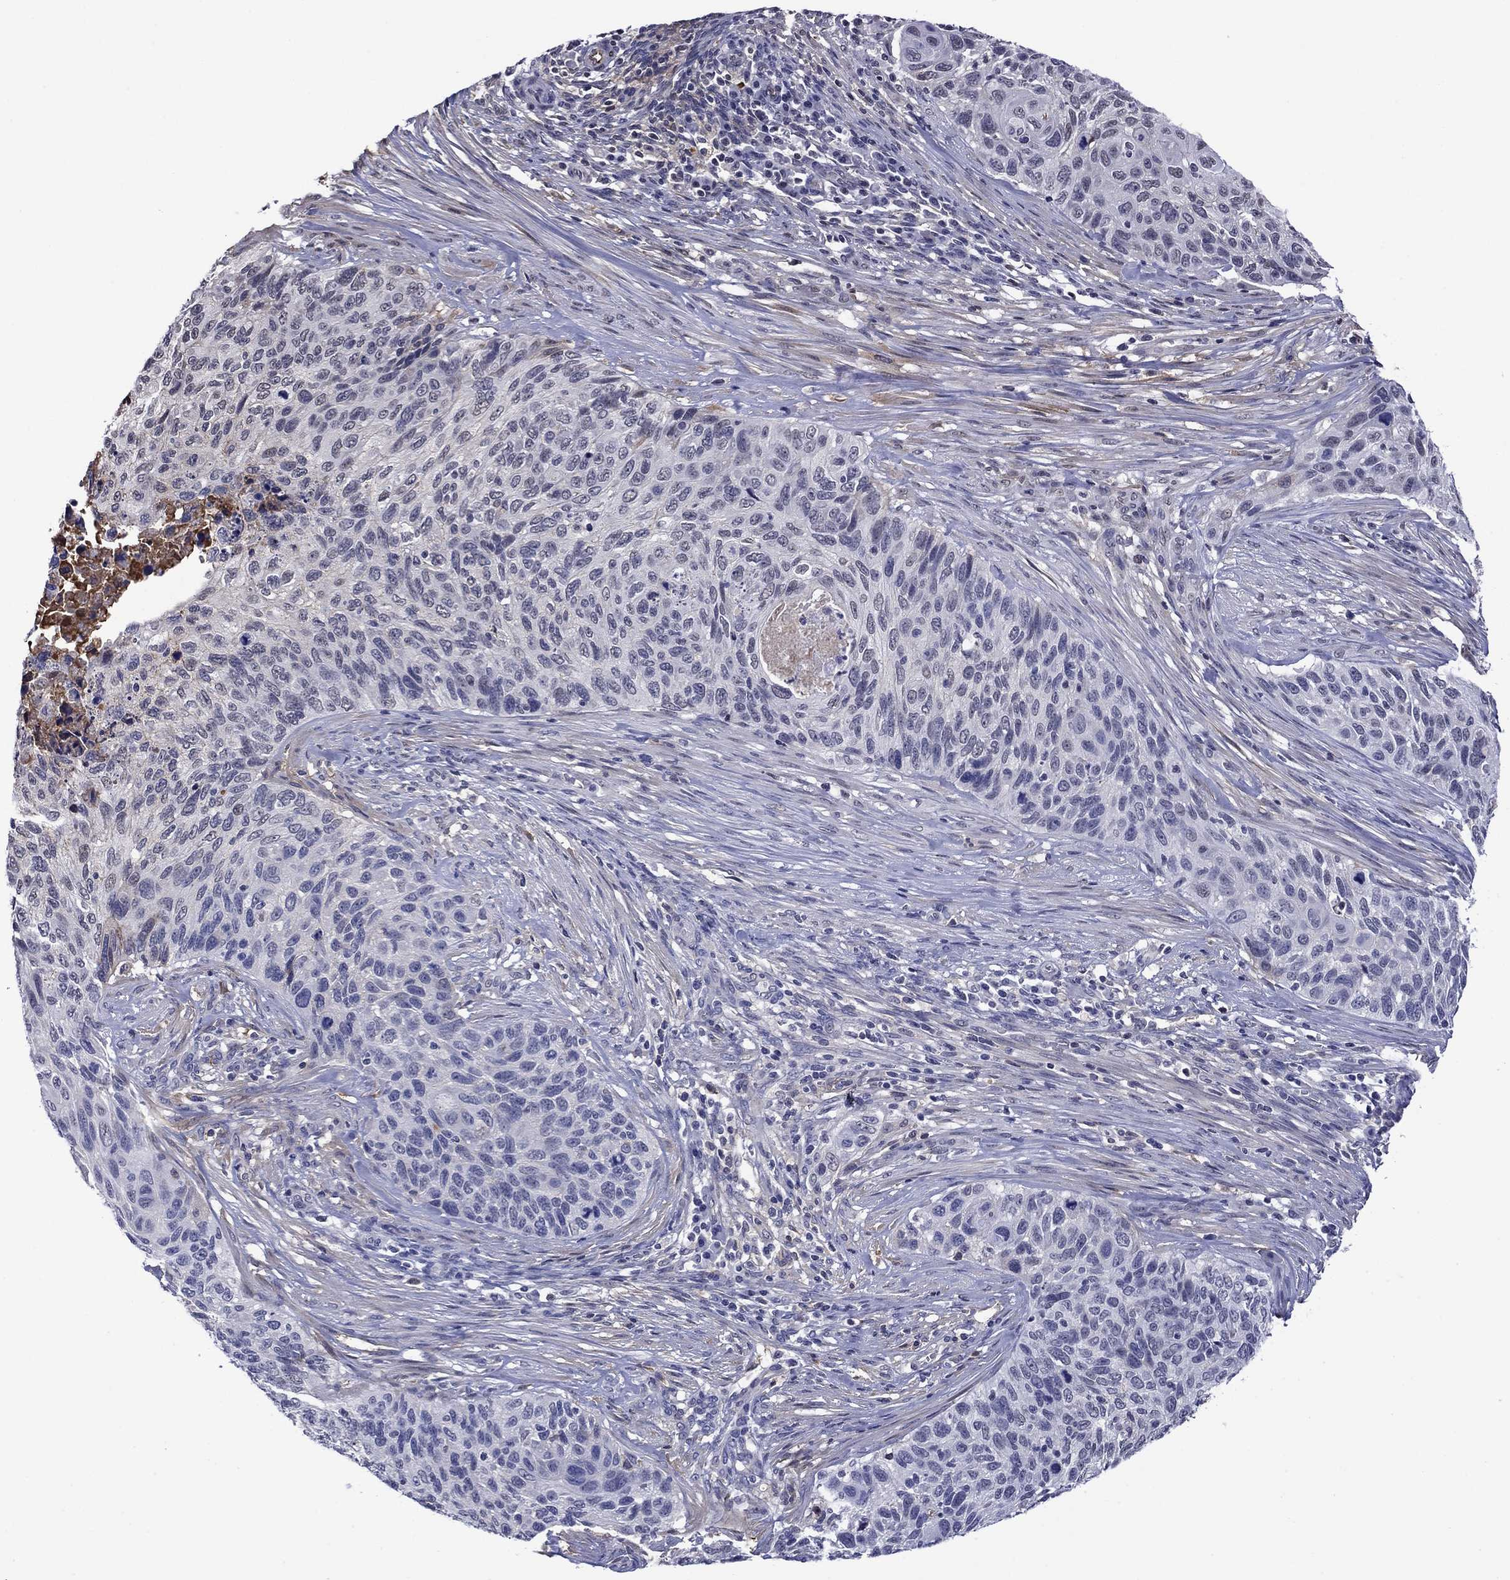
{"staining": {"intensity": "negative", "quantity": "none", "location": "none"}, "tissue": "cervical cancer", "cell_type": "Tumor cells", "image_type": "cancer", "snomed": [{"axis": "morphology", "description": "Squamous cell carcinoma, NOS"}, {"axis": "topography", "description": "Cervix"}], "caption": "Tumor cells show no significant staining in cervical squamous cell carcinoma.", "gene": "APOA2", "patient": {"sex": "female", "age": 70}}